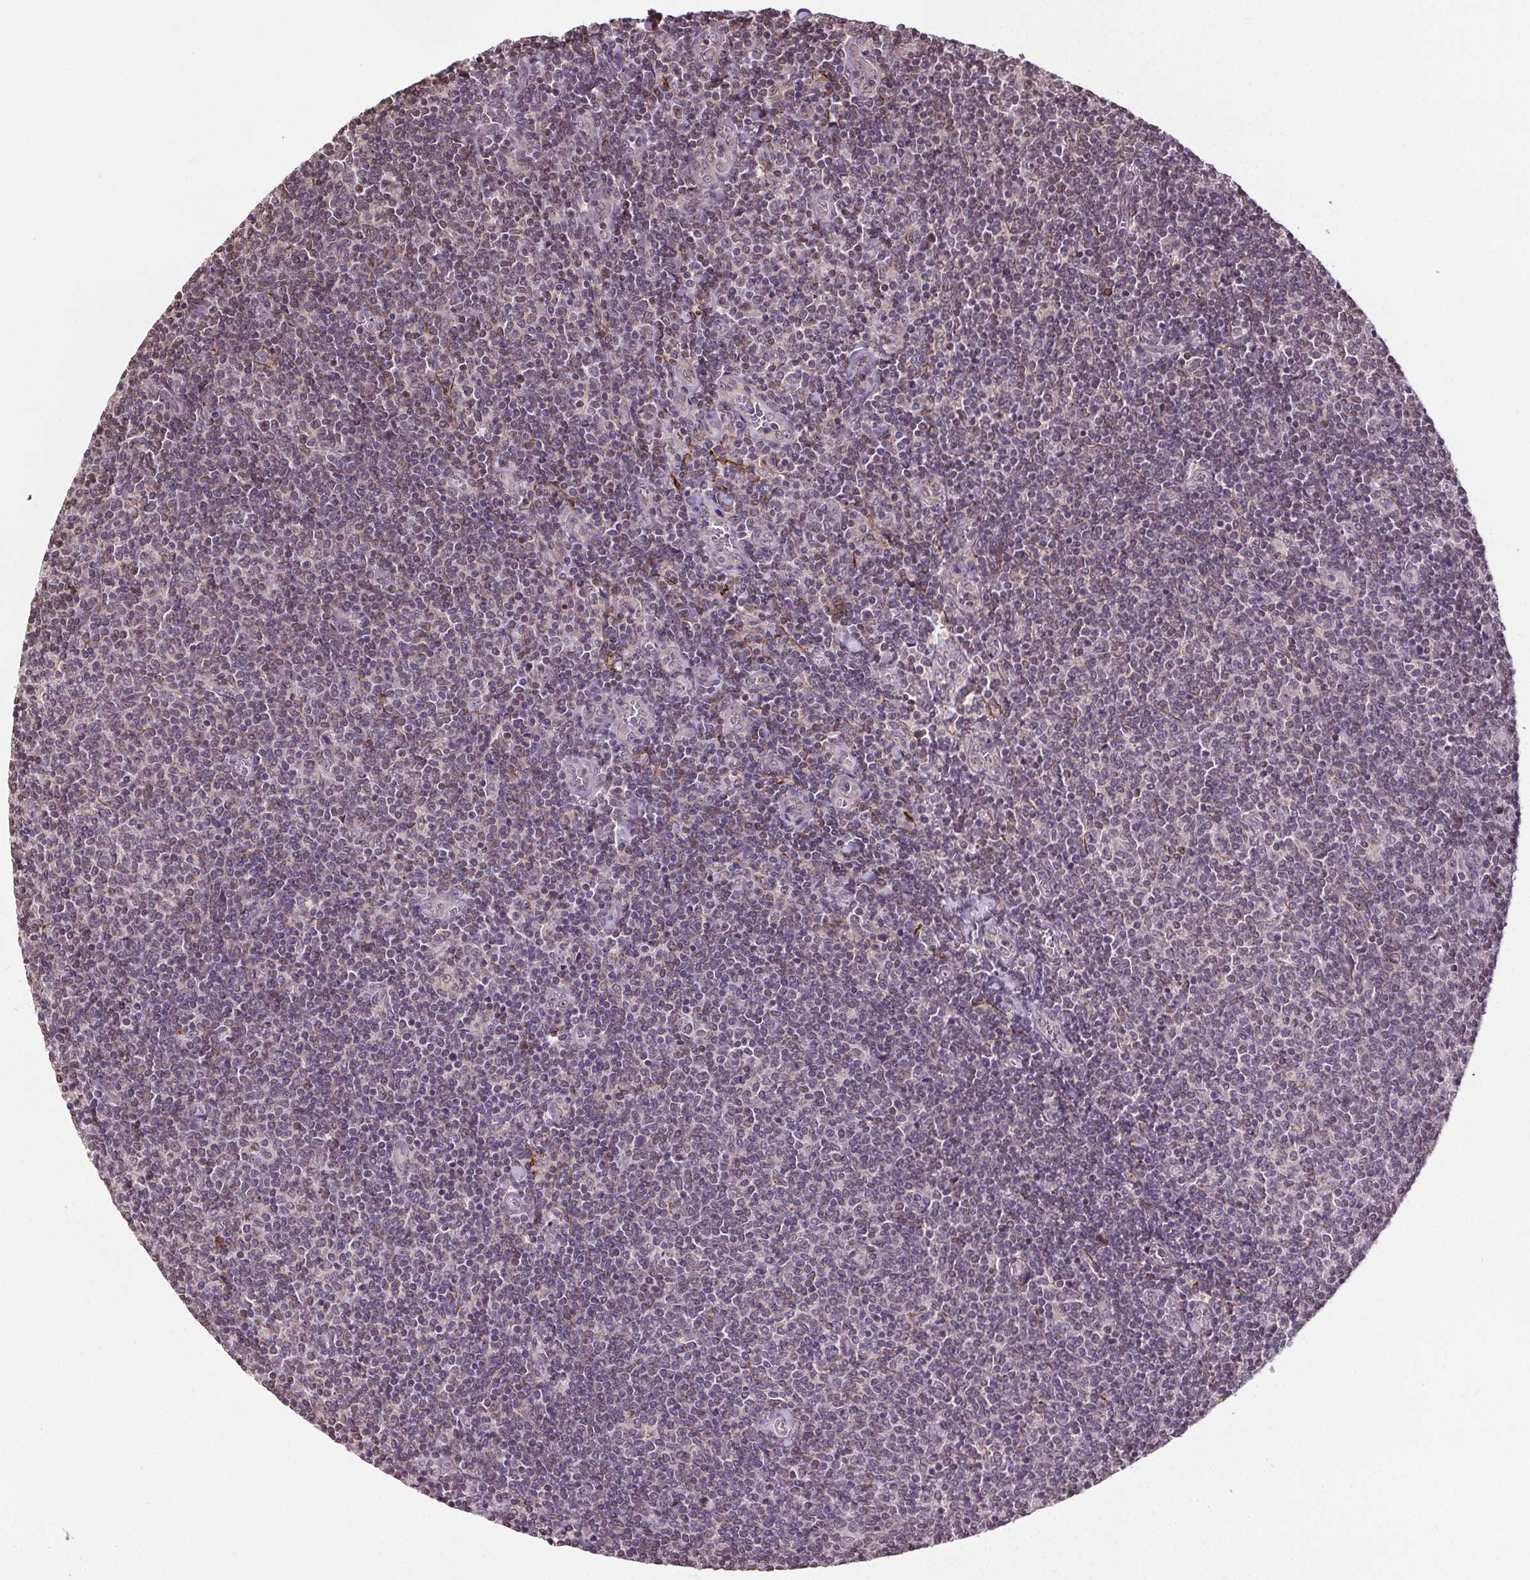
{"staining": {"intensity": "weak", "quantity": "<25%", "location": "nuclear"}, "tissue": "lymphoma", "cell_type": "Tumor cells", "image_type": "cancer", "snomed": [{"axis": "morphology", "description": "Malignant lymphoma, non-Hodgkin's type, Low grade"}, {"axis": "topography", "description": "Lymph node"}], "caption": "This is an immunohistochemistry micrograph of lymphoma. There is no positivity in tumor cells.", "gene": "KIAA0232", "patient": {"sex": "male", "age": 52}}